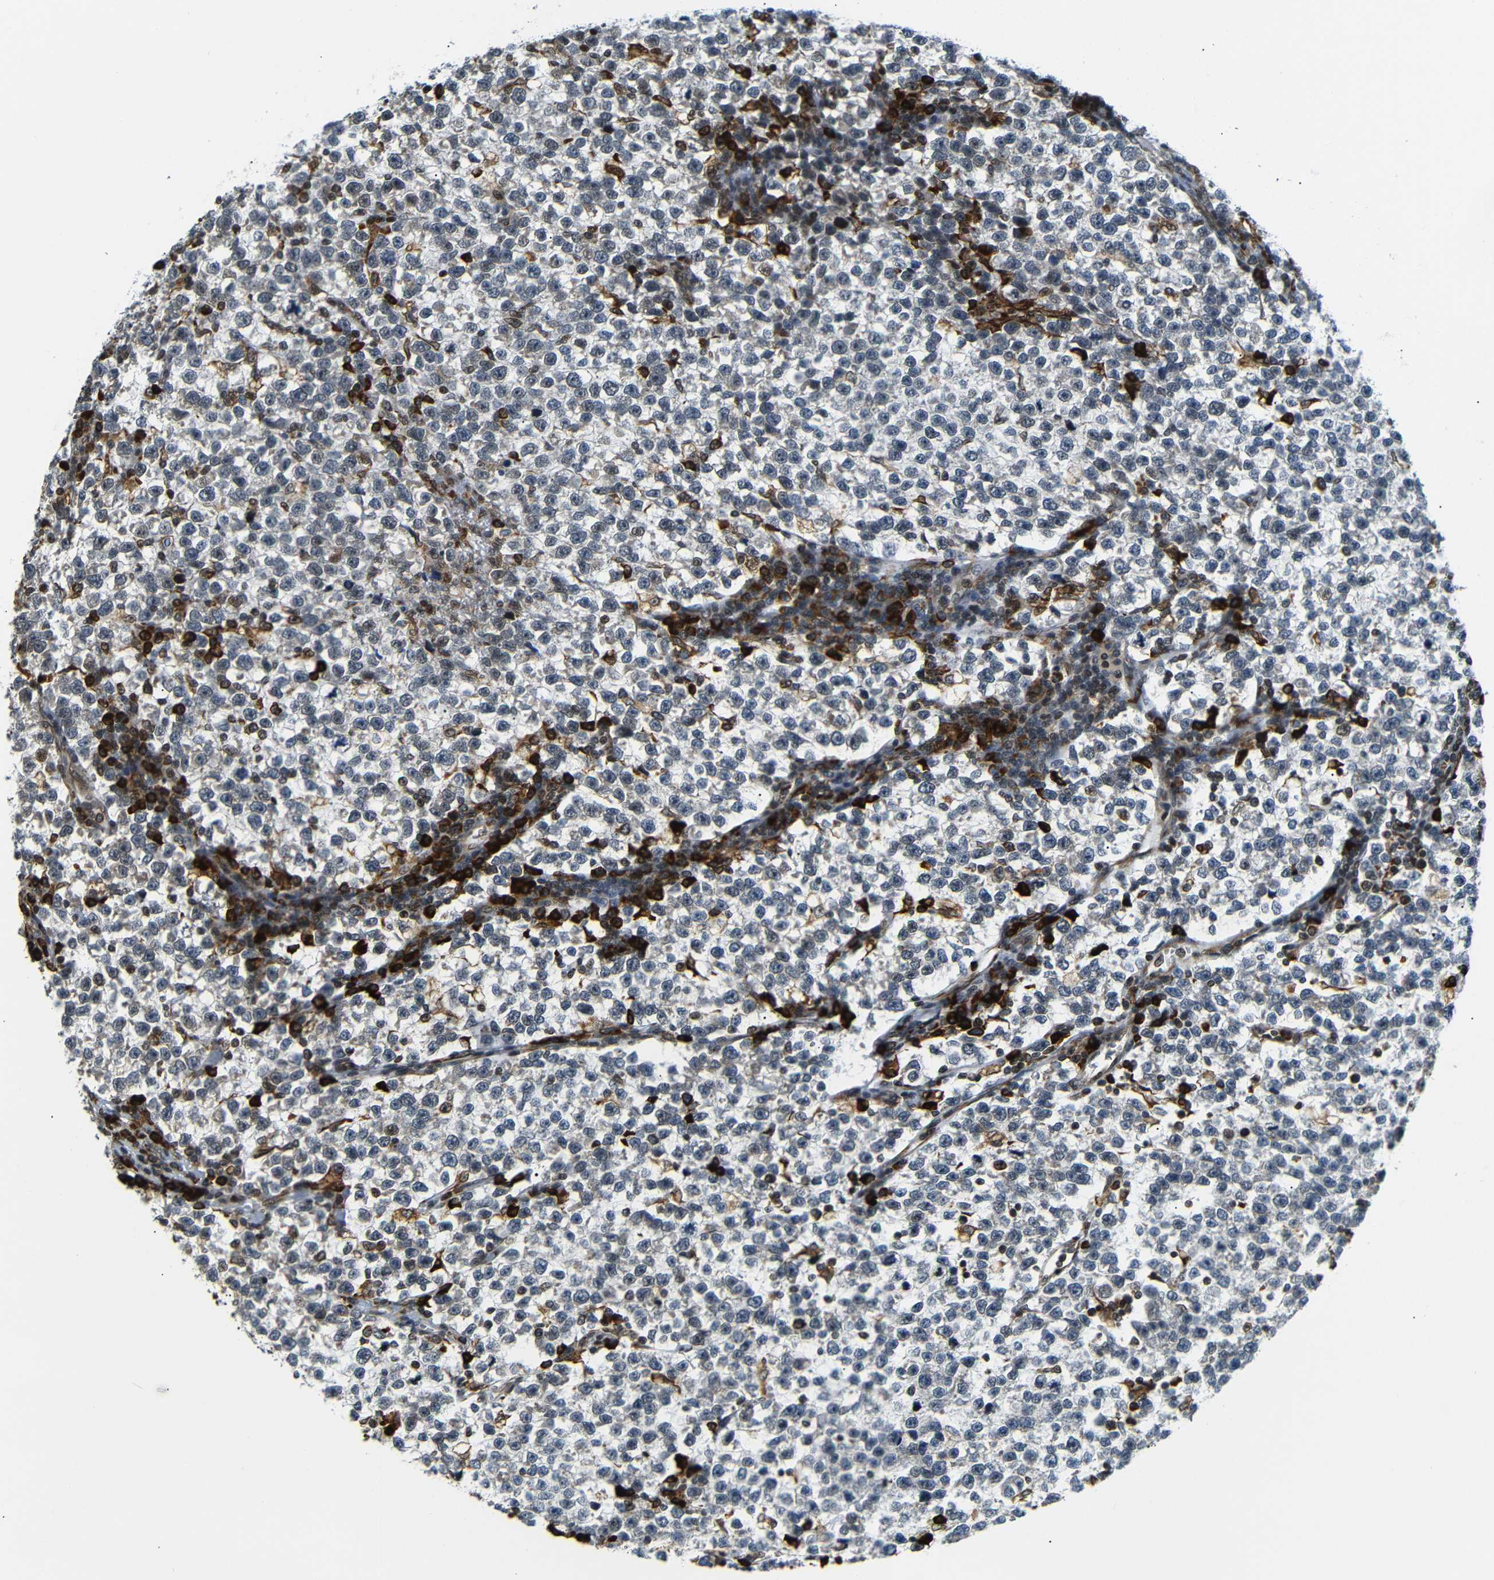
{"staining": {"intensity": "negative", "quantity": "none", "location": "none"}, "tissue": "testis cancer", "cell_type": "Tumor cells", "image_type": "cancer", "snomed": [{"axis": "morphology", "description": "Normal tissue, NOS"}, {"axis": "morphology", "description": "Seminoma, NOS"}, {"axis": "topography", "description": "Testis"}], "caption": "This is an immunohistochemistry histopathology image of testis seminoma. There is no expression in tumor cells.", "gene": "SPCS2", "patient": {"sex": "male", "age": 43}}